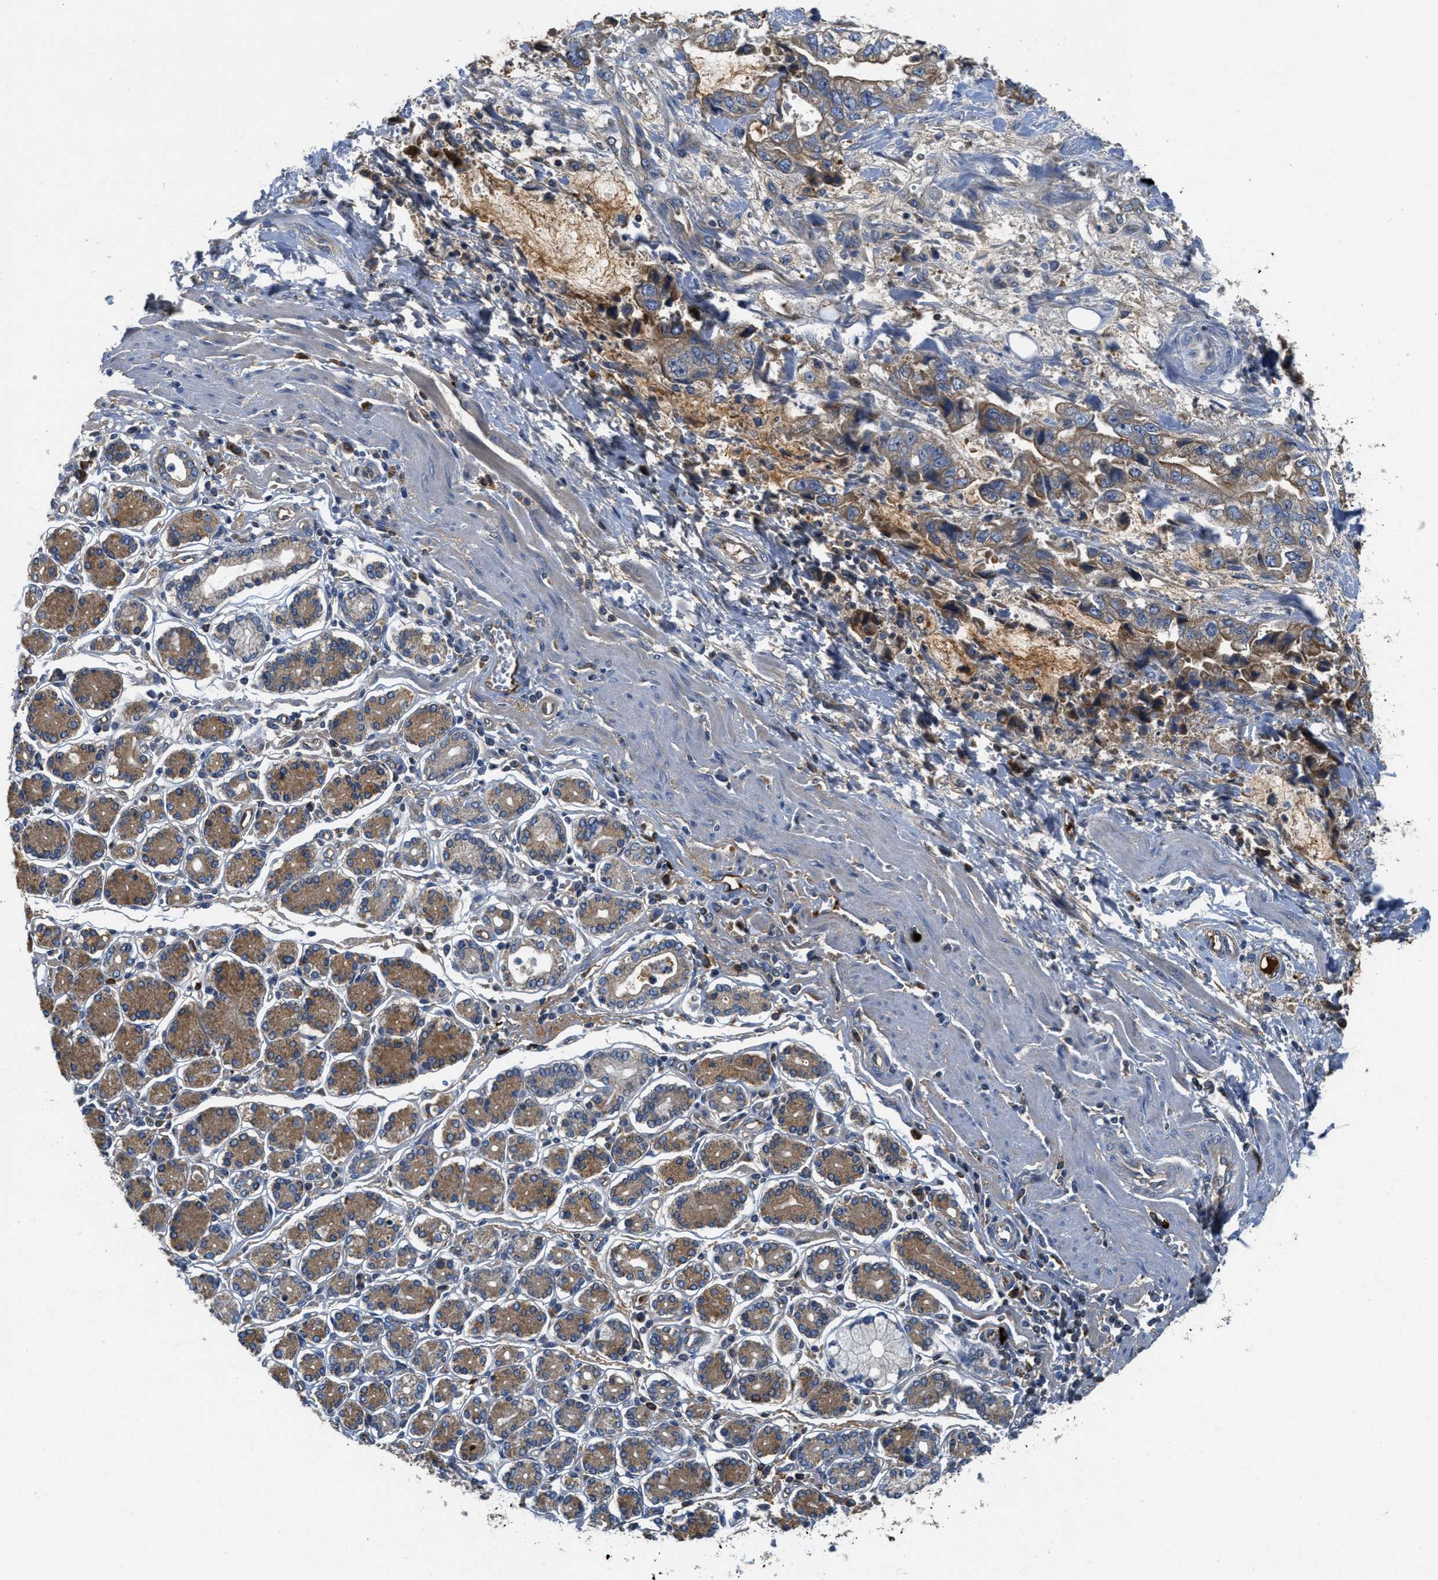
{"staining": {"intensity": "weak", "quantity": "25%-75%", "location": "cytoplasmic/membranous"}, "tissue": "stomach cancer", "cell_type": "Tumor cells", "image_type": "cancer", "snomed": [{"axis": "morphology", "description": "Normal tissue, NOS"}, {"axis": "morphology", "description": "Adenocarcinoma, NOS"}, {"axis": "topography", "description": "Stomach"}], "caption": "Adenocarcinoma (stomach) stained with immunohistochemistry (IHC) exhibits weak cytoplasmic/membranous expression in approximately 25%-75% of tumor cells. The protein of interest is stained brown, and the nuclei are stained in blue (DAB (3,3'-diaminobenzidine) IHC with brightfield microscopy, high magnification).", "gene": "GALK1", "patient": {"sex": "male", "age": 62}}